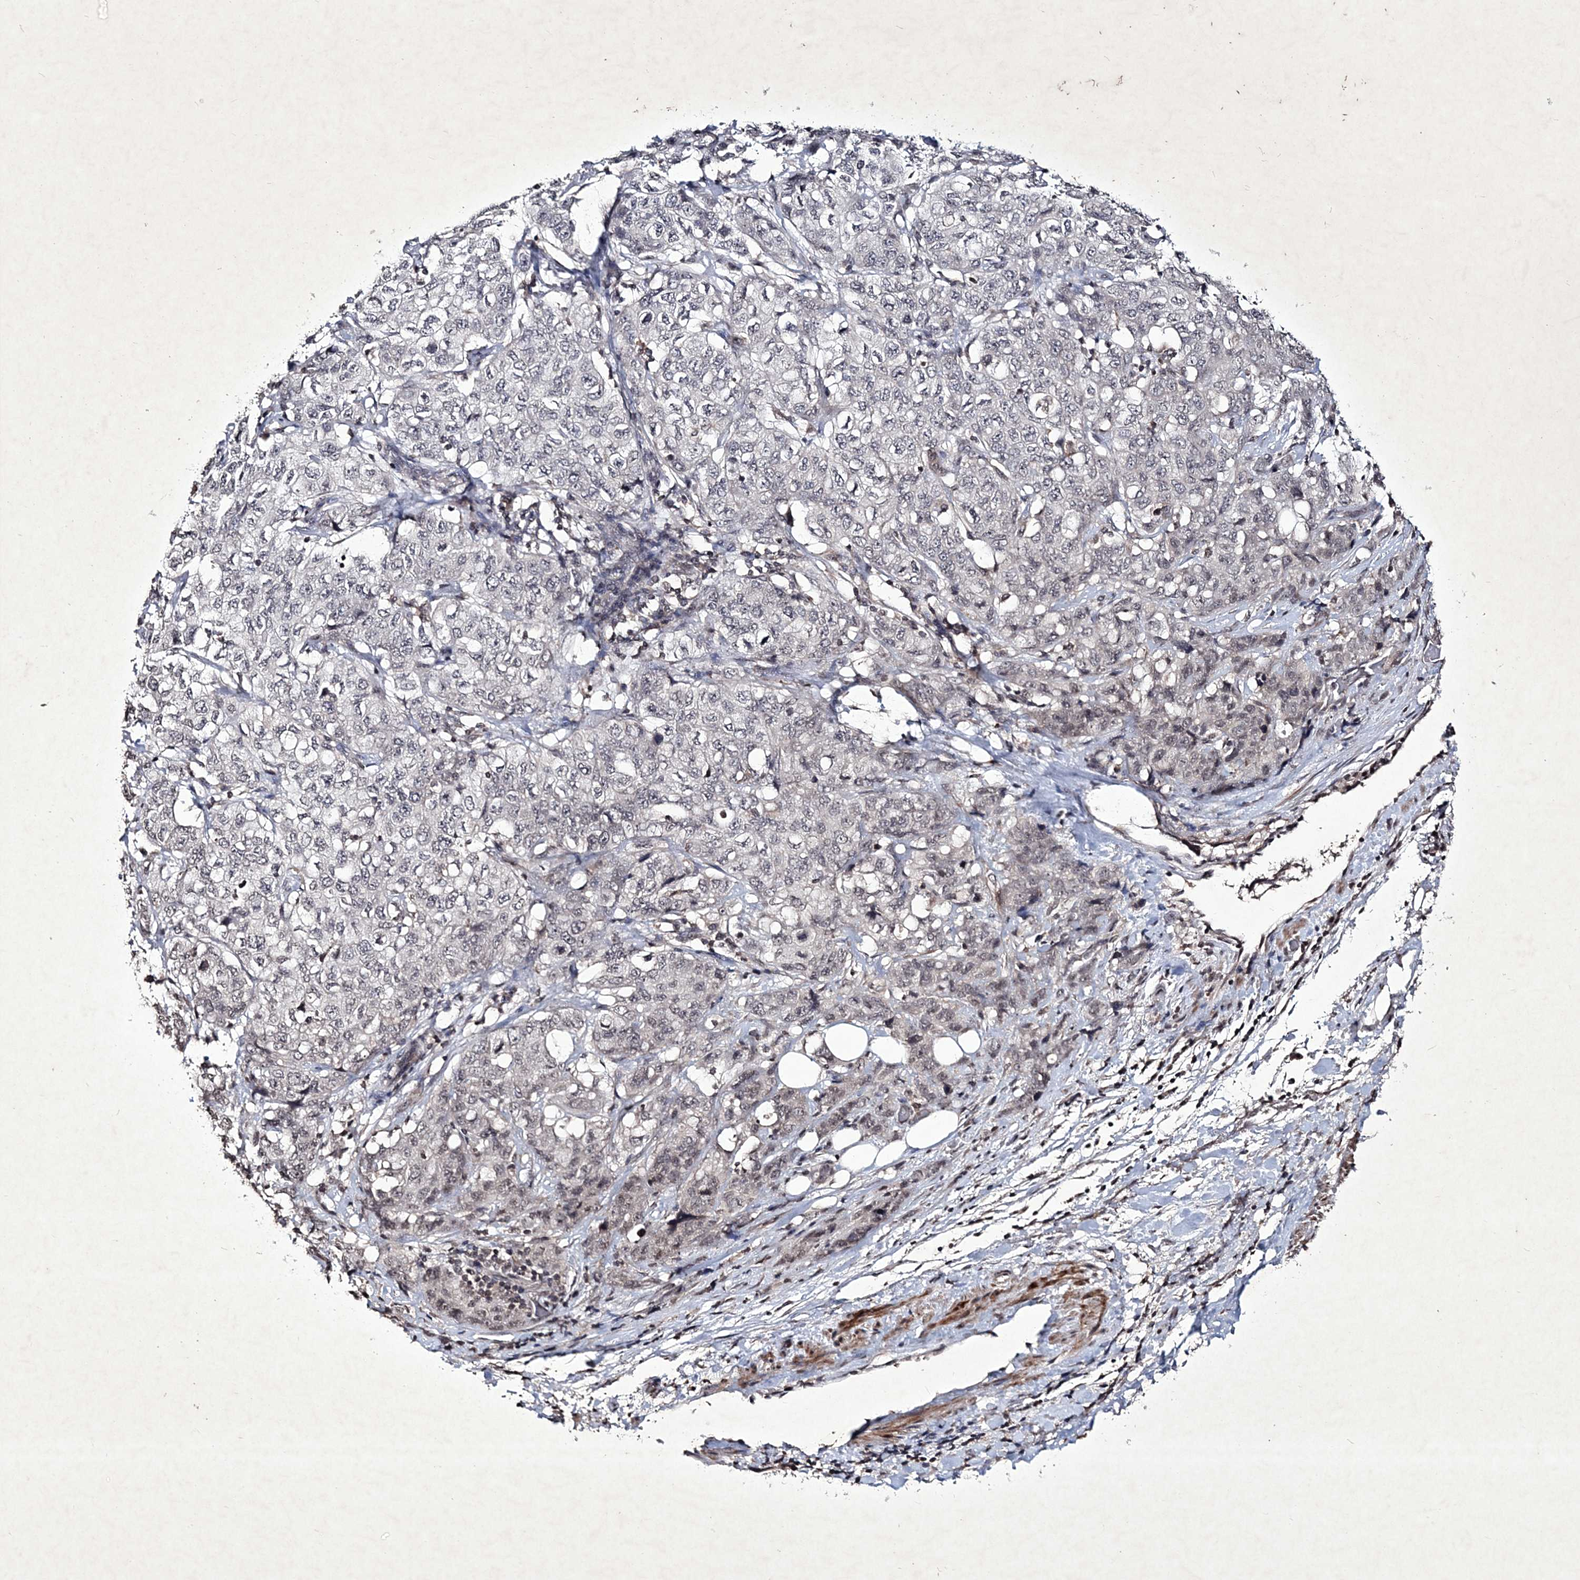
{"staining": {"intensity": "weak", "quantity": "<25%", "location": "nuclear"}, "tissue": "stomach cancer", "cell_type": "Tumor cells", "image_type": "cancer", "snomed": [{"axis": "morphology", "description": "Adenocarcinoma, NOS"}, {"axis": "topography", "description": "Stomach"}], "caption": "There is no significant staining in tumor cells of stomach cancer (adenocarcinoma).", "gene": "SOWAHB", "patient": {"sex": "male", "age": 48}}